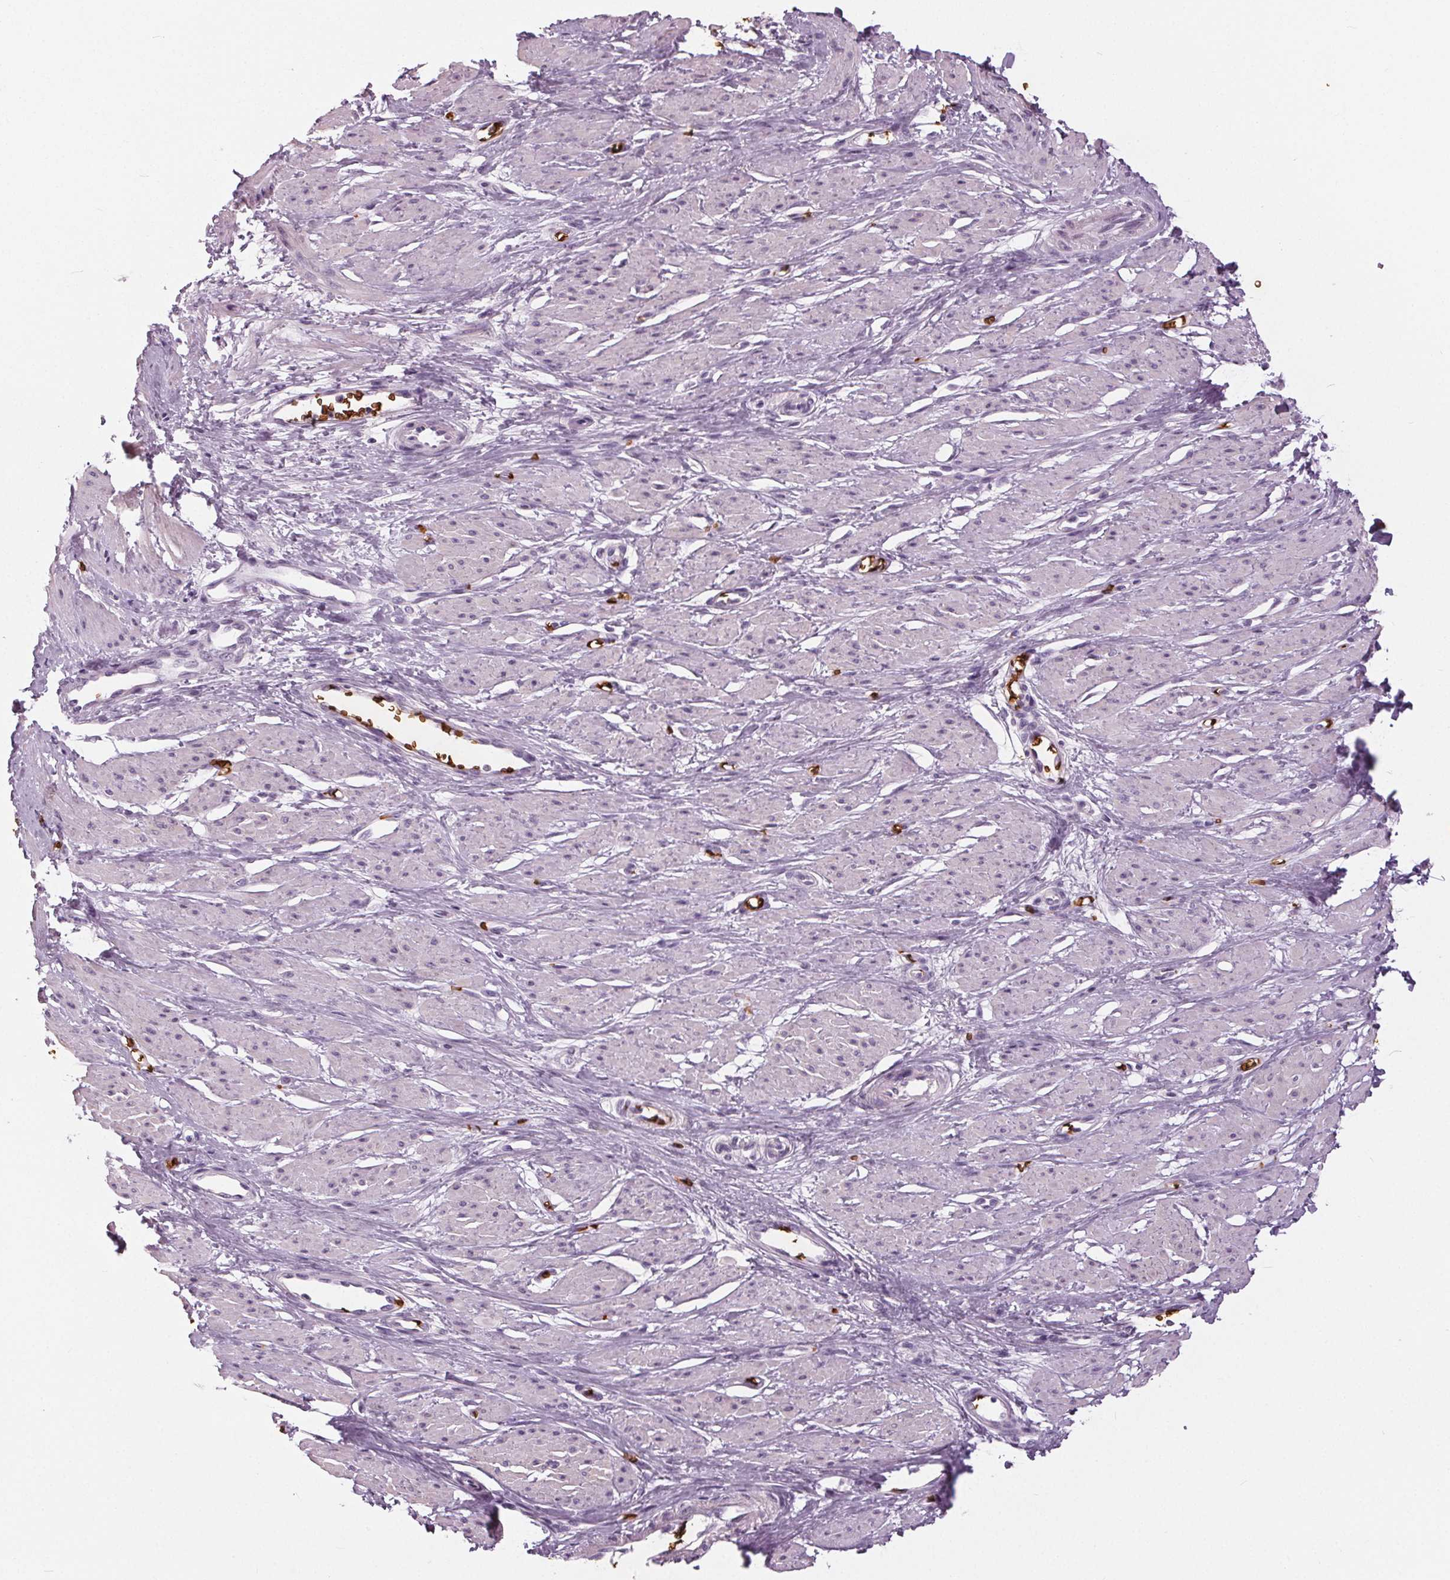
{"staining": {"intensity": "negative", "quantity": "none", "location": "none"}, "tissue": "smooth muscle", "cell_type": "Smooth muscle cells", "image_type": "normal", "snomed": [{"axis": "morphology", "description": "Normal tissue, NOS"}, {"axis": "topography", "description": "Smooth muscle"}, {"axis": "topography", "description": "Uterus"}], "caption": "DAB immunohistochemical staining of unremarkable smooth muscle shows no significant expression in smooth muscle cells. (Brightfield microscopy of DAB immunohistochemistry at high magnification).", "gene": "SLC4A1", "patient": {"sex": "female", "age": 39}}